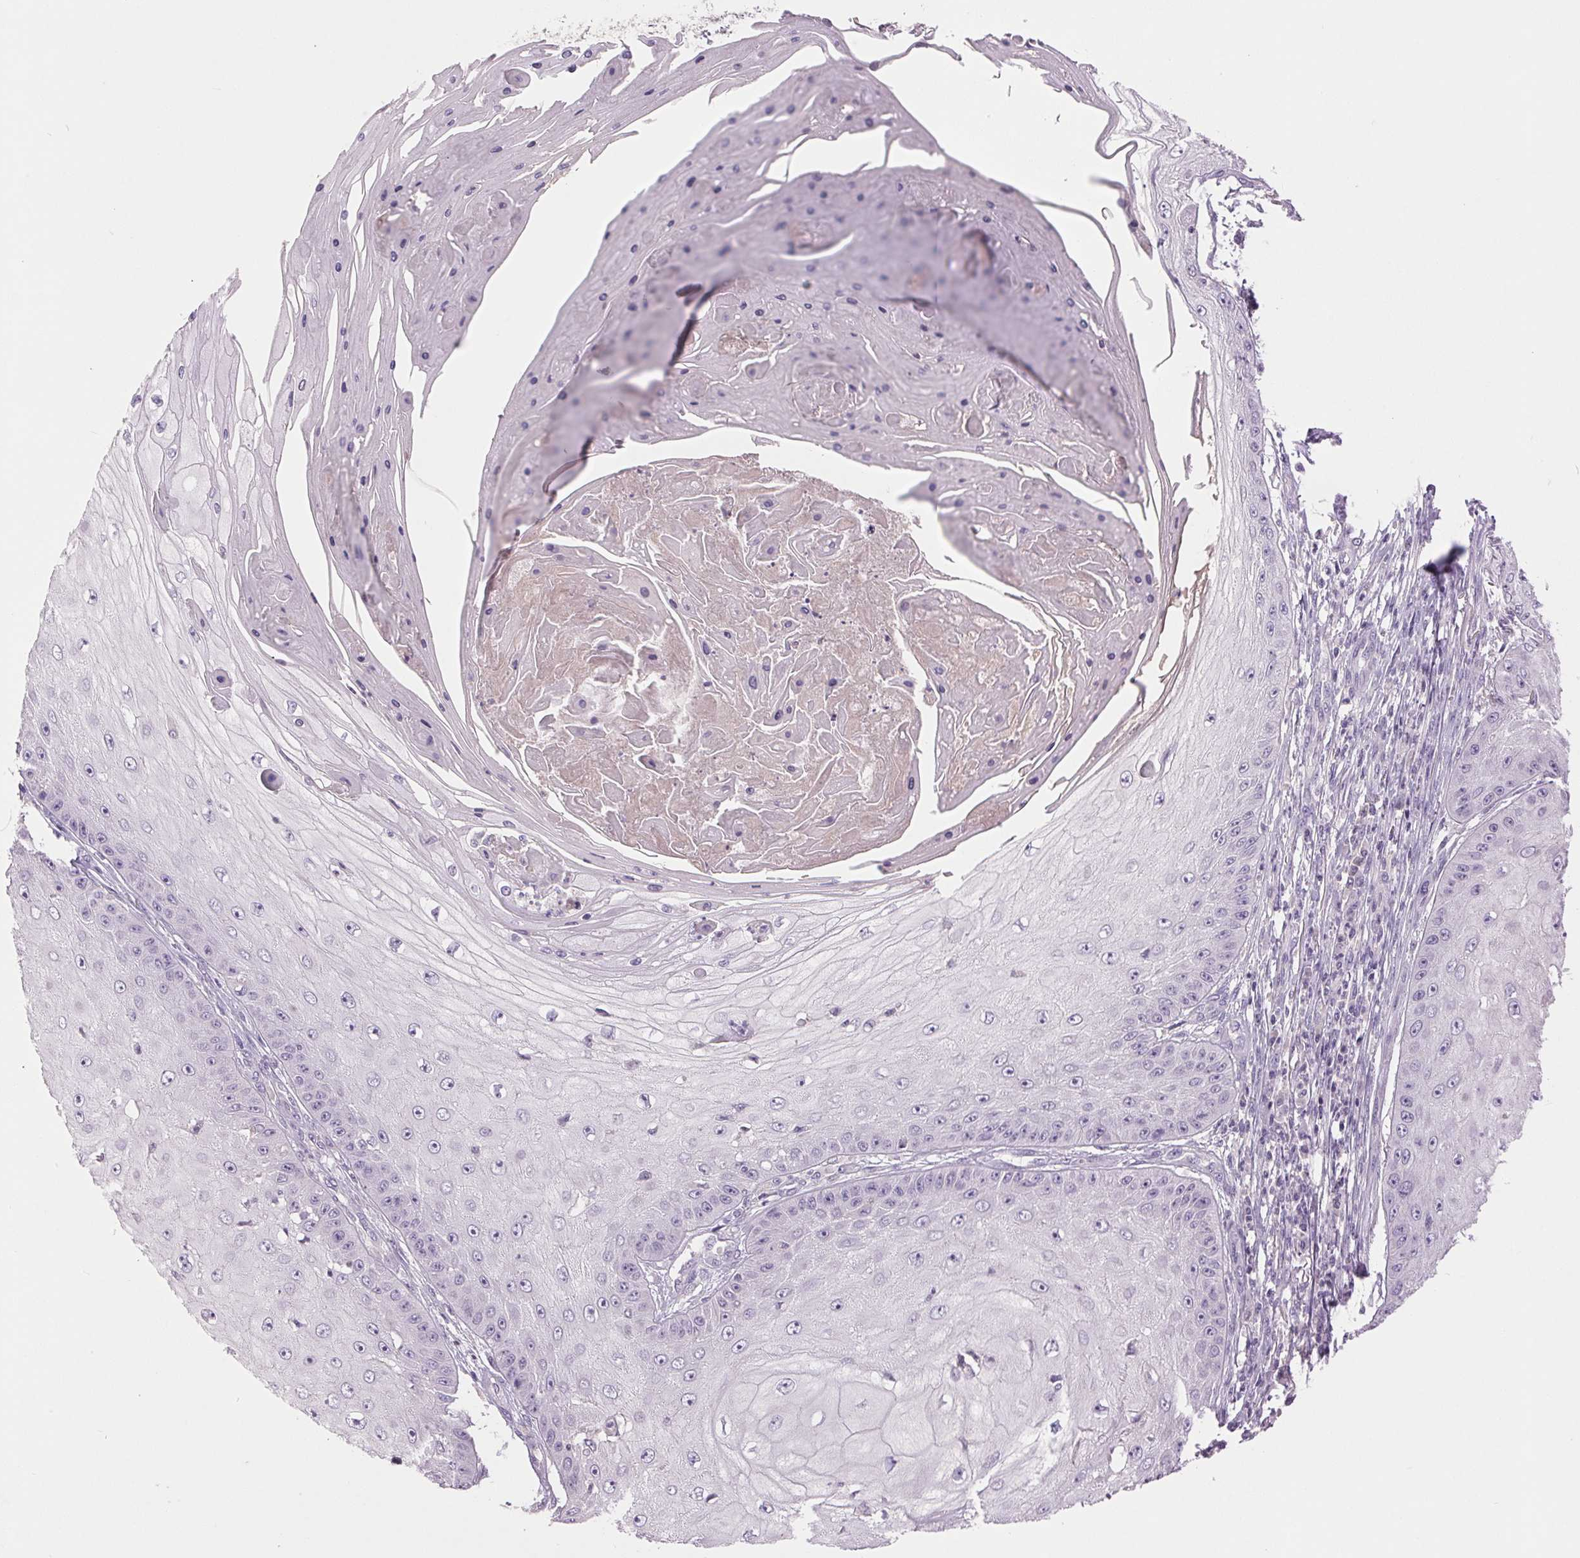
{"staining": {"intensity": "negative", "quantity": "none", "location": "none"}, "tissue": "skin cancer", "cell_type": "Tumor cells", "image_type": "cancer", "snomed": [{"axis": "morphology", "description": "Squamous cell carcinoma, NOS"}, {"axis": "topography", "description": "Skin"}], "caption": "Skin cancer (squamous cell carcinoma) stained for a protein using immunohistochemistry shows no staining tumor cells.", "gene": "FXYD4", "patient": {"sex": "male", "age": 70}}